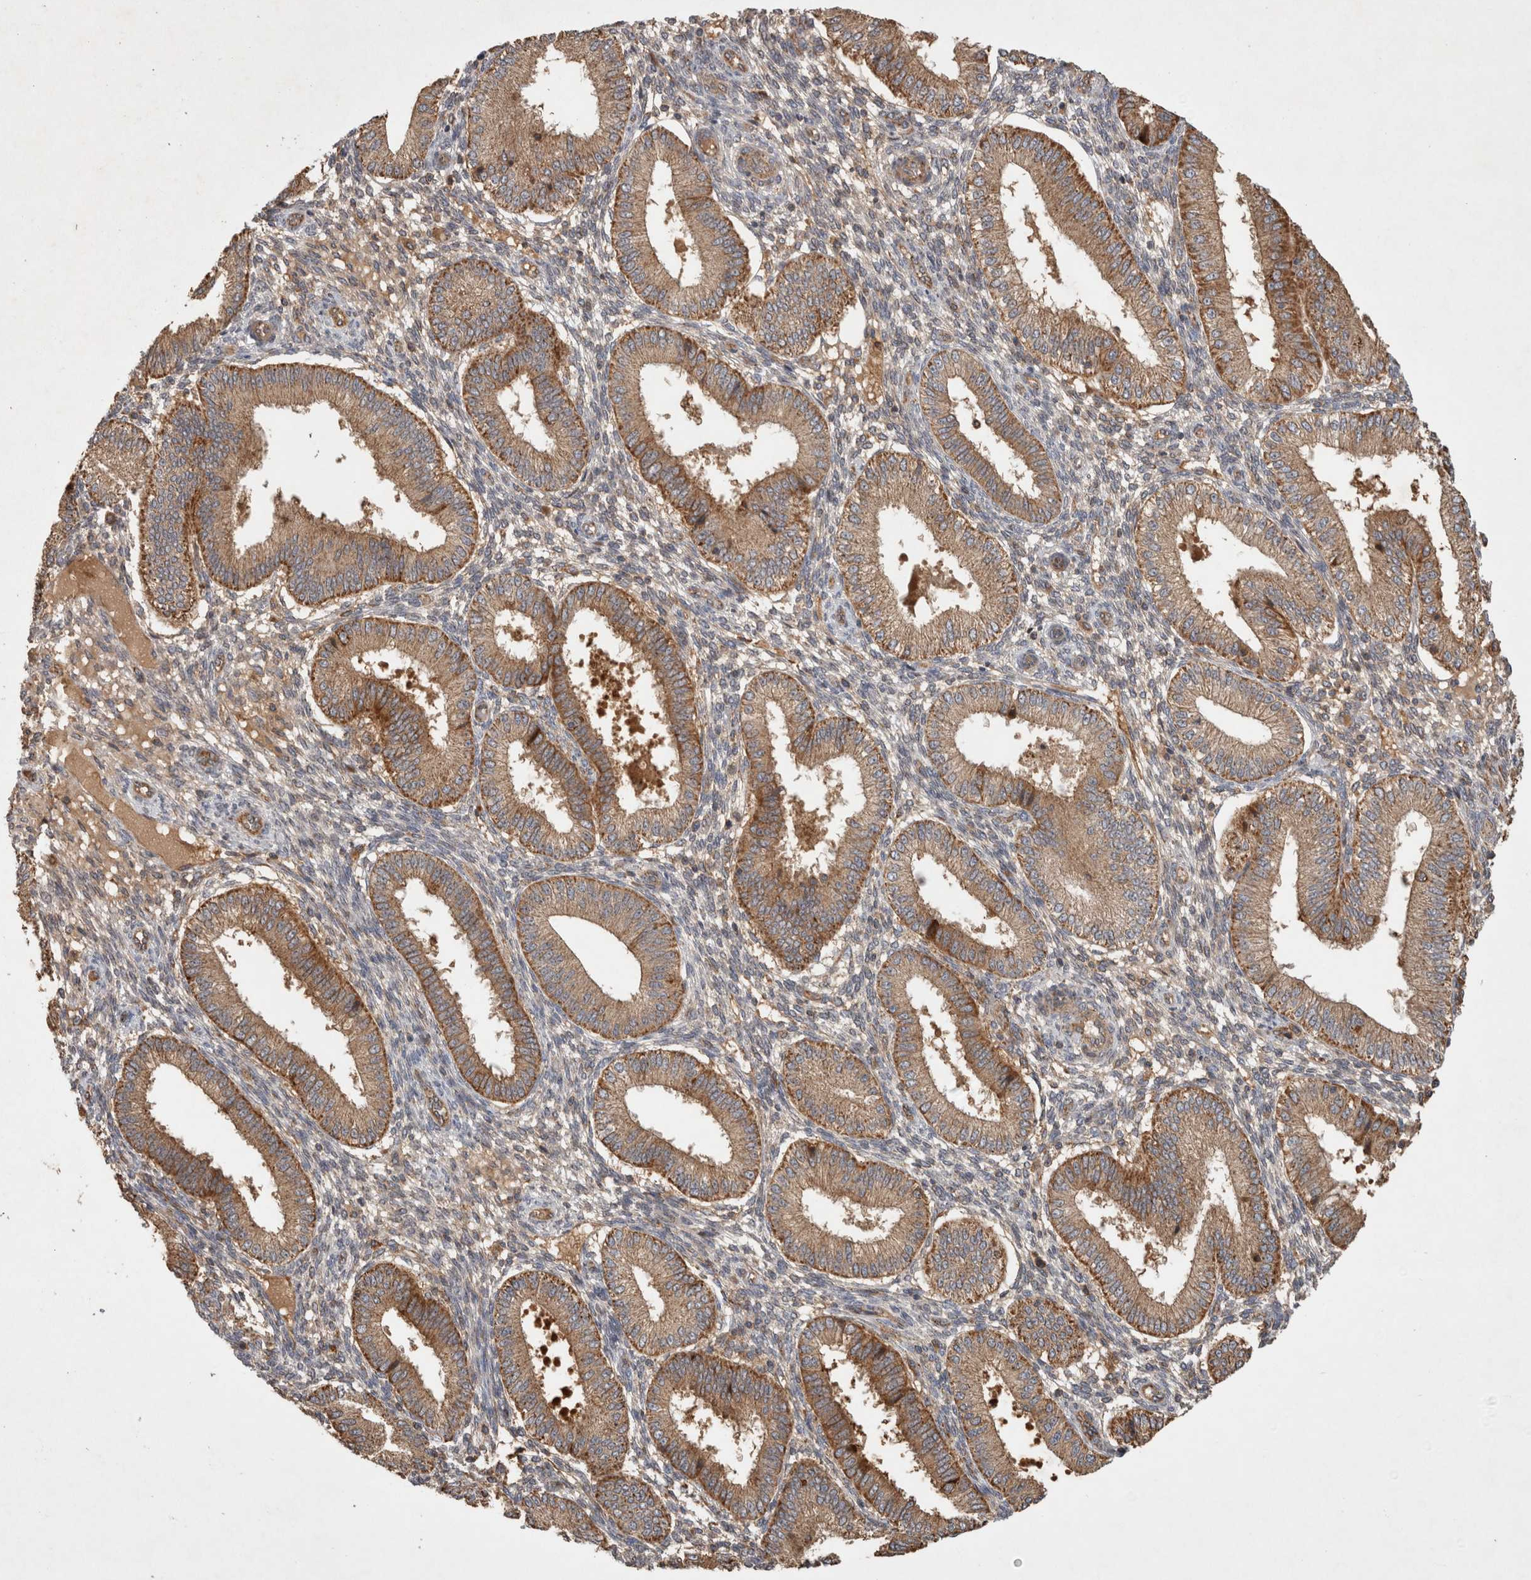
{"staining": {"intensity": "strong", "quantity": "25%-75%", "location": "cytoplasmic/membranous,nuclear"}, "tissue": "endometrium", "cell_type": "Cells in endometrial stroma", "image_type": "normal", "snomed": [{"axis": "morphology", "description": "Normal tissue, NOS"}, {"axis": "topography", "description": "Endometrium"}], "caption": "Cells in endometrial stroma exhibit strong cytoplasmic/membranous,nuclear expression in about 25%-75% of cells in unremarkable endometrium. The protein is shown in brown color, while the nuclei are stained blue.", "gene": "SERAC1", "patient": {"sex": "female", "age": 39}}